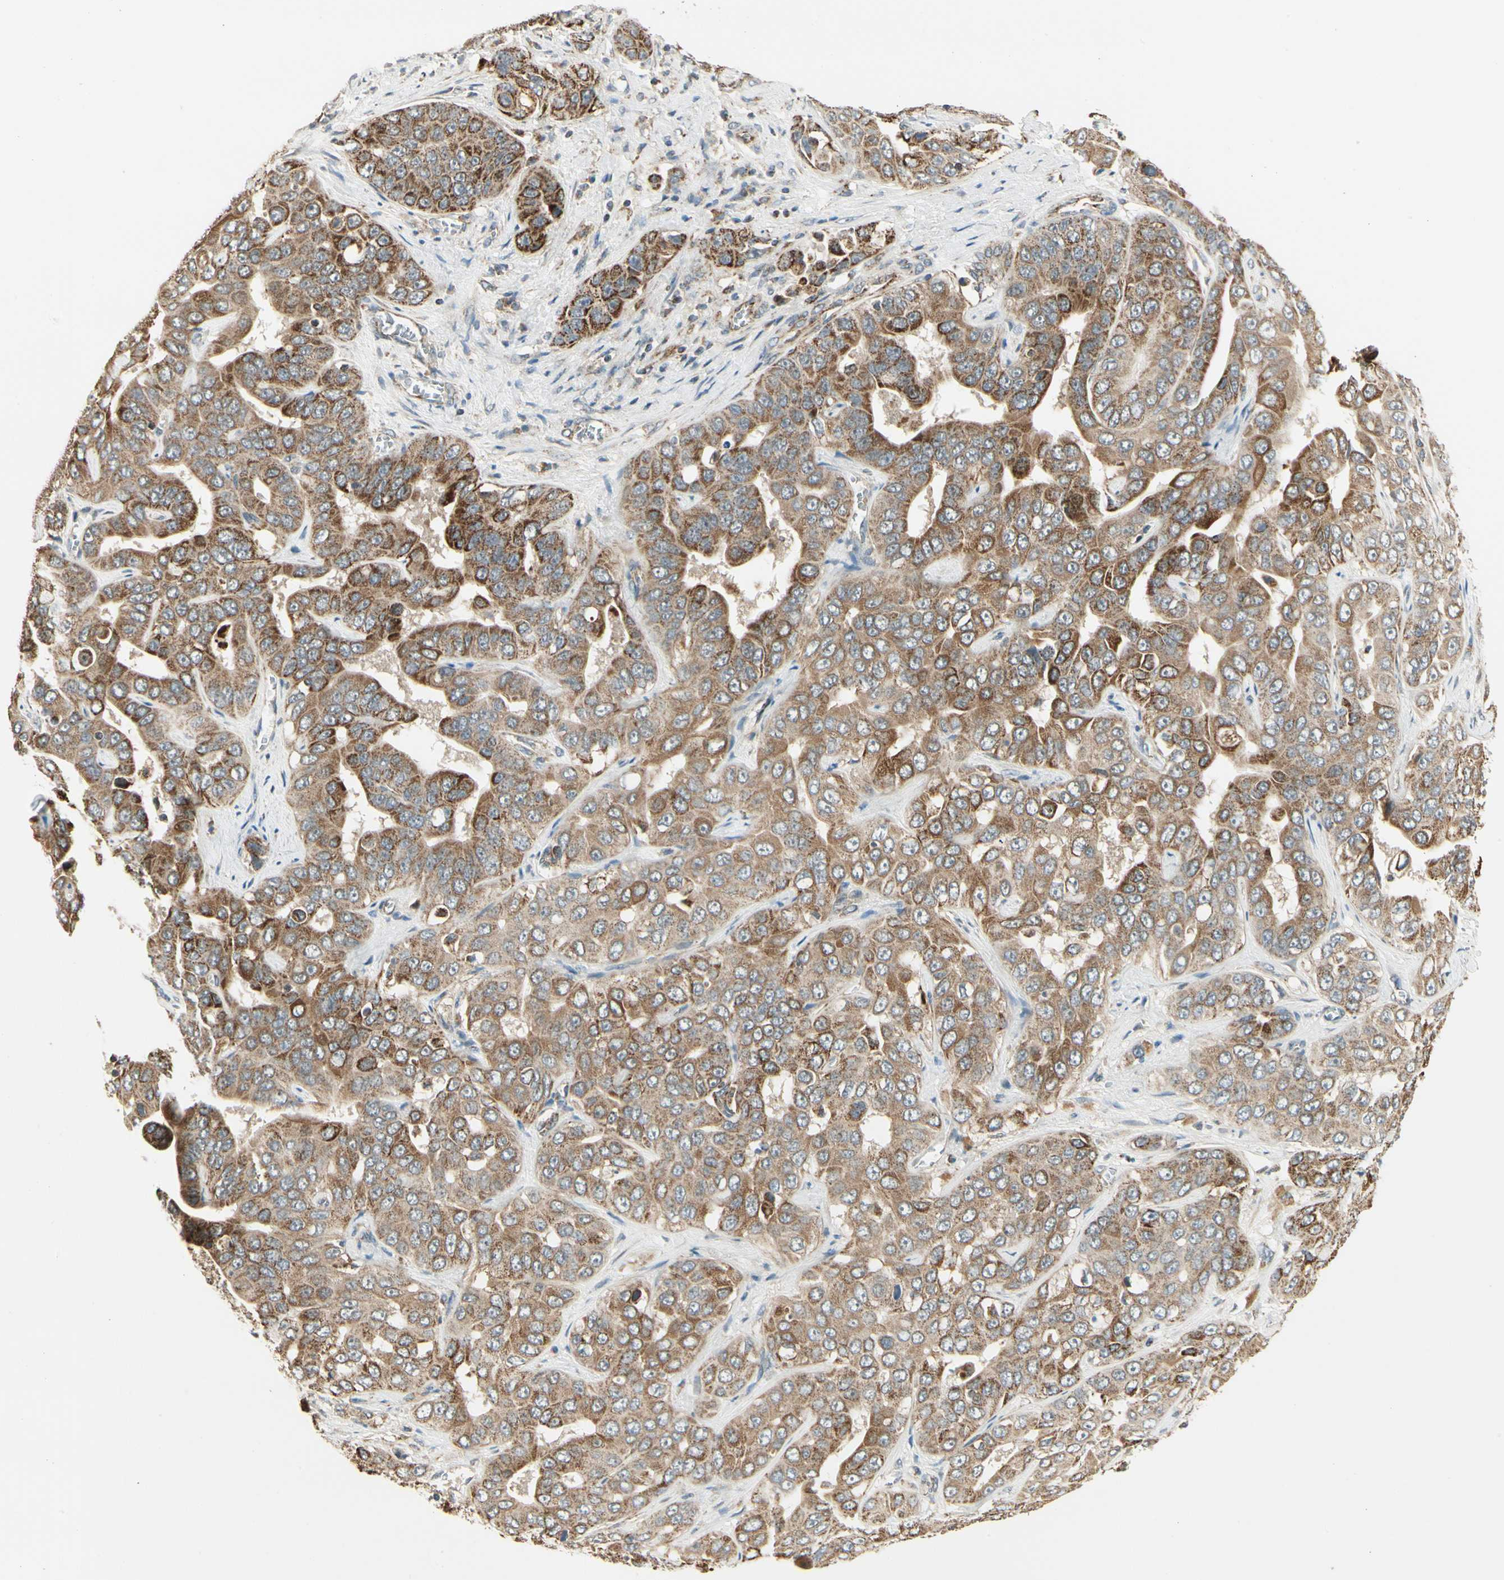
{"staining": {"intensity": "strong", "quantity": ">75%", "location": "cytoplasmic/membranous"}, "tissue": "liver cancer", "cell_type": "Tumor cells", "image_type": "cancer", "snomed": [{"axis": "morphology", "description": "Cholangiocarcinoma"}, {"axis": "topography", "description": "Liver"}], "caption": "Human cholangiocarcinoma (liver) stained with a brown dye exhibits strong cytoplasmic/membranous positive staining in about >75% of tumor cells.", "gene": "EPHB3", "patient": {"sex": "female", "age": 52}}